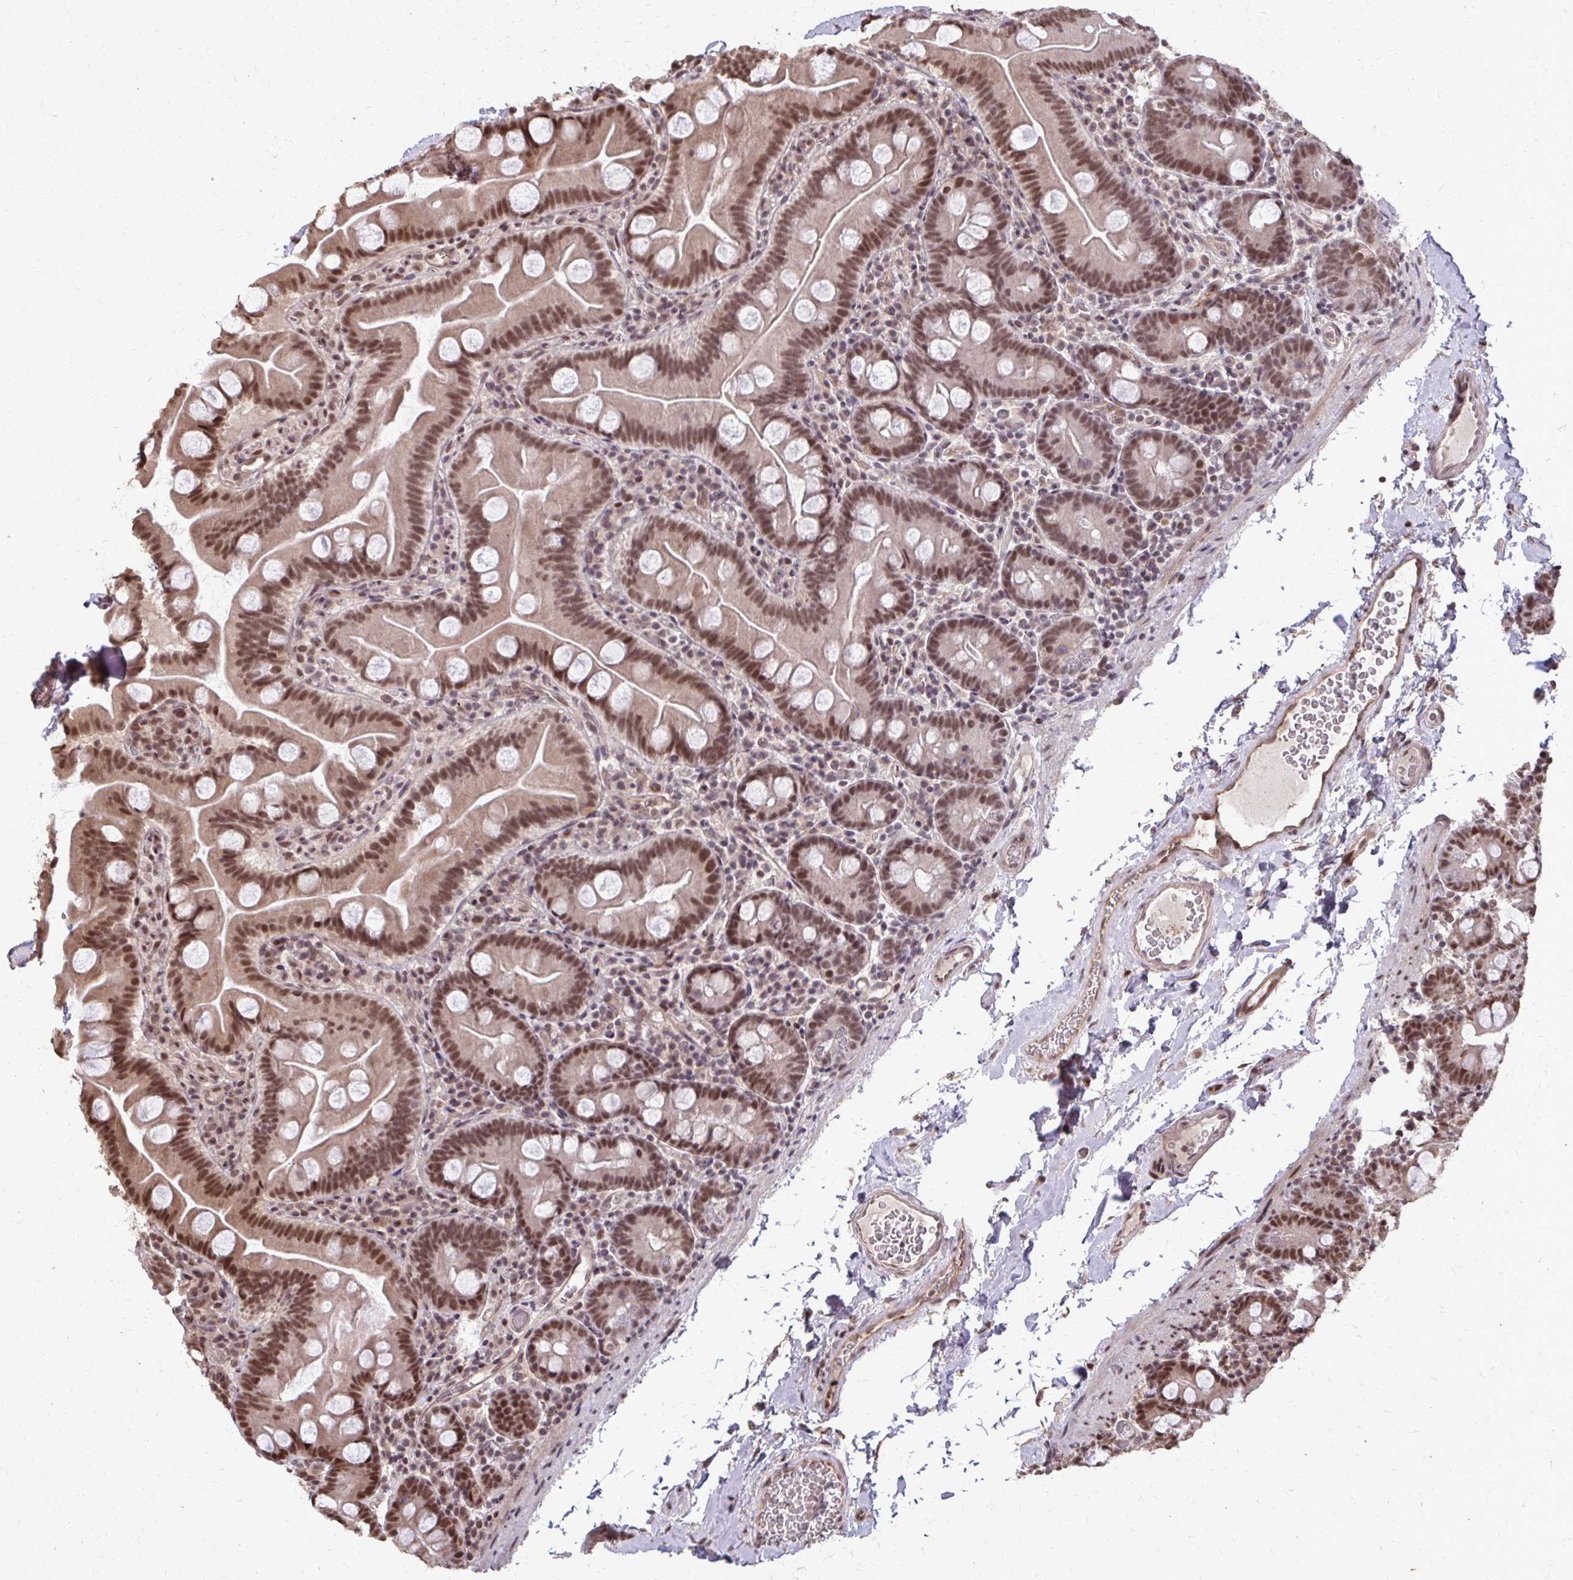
{"staining": {"intensity": "moderate", "quantity": ">75%", "location": "nuclear"}, "tissue": "small intestine", "cell_type": "Glandular cells", "image_type": "normal", "snomed": [{"axis": "morphology", "description": "Normal tissue, NOS"}, {"axis": "topography", "description": "Small intestine"}], "caption": "High-magnification brightfield microscopy of normal small intestine stained with DAB (3,3'-diaminobenzidine) (brown) and counterstained with hematoxylin (blue). glandular cells exhibit moderate nuclear positivity is appreciated in about>75% of cells.", "gene": "SS18", "patient": {"sex": "female", "age": 68}}